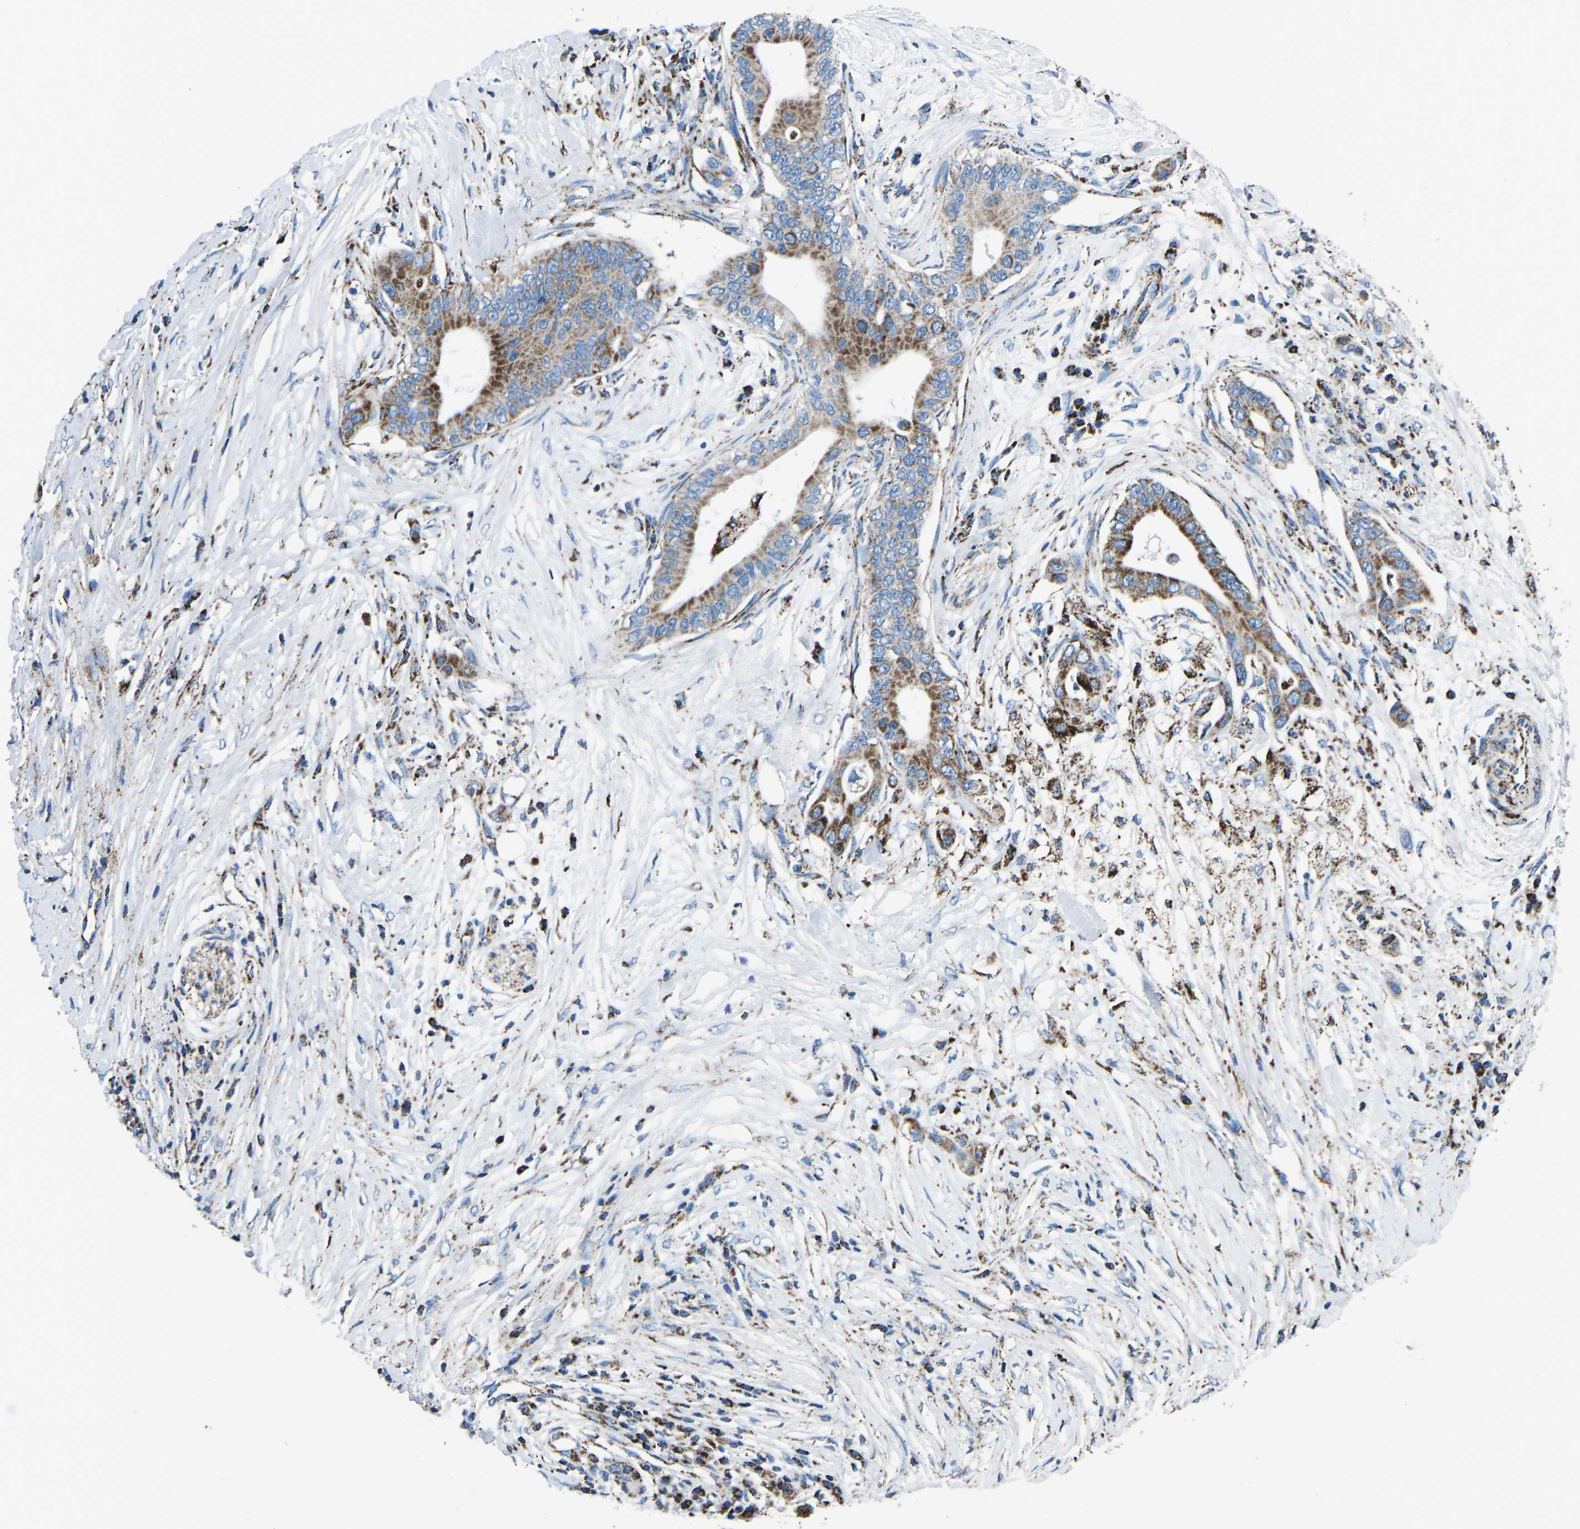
{"staining": {"intensity": "strong", "quantity": "25%-75%", "location": "cytoplasmic/membranous"}, "tissue": "pancreatic cancer", "cell_type": "Tumor cells", "image_type": "cancer", "snomed": [{"axis": "morphology", "description": "Adenocarcinoma, NOS"}, {"axis": "topography", "description": "Pancreas"}], "caption": "IHC (DAB (3,3'-diaminobenzidine)) staining of adenocarcinoma (pancreatic) displays strong cytoplasmic/membranous protein staining in approximately 25%-75% of tumor cells. (Stains: DAB in brown, nuclei in blue, Microscopy: brightfield microscopy at high magnification).", "gene": "MT-CO2", "patient": {"sex": "male", "age": 77}}